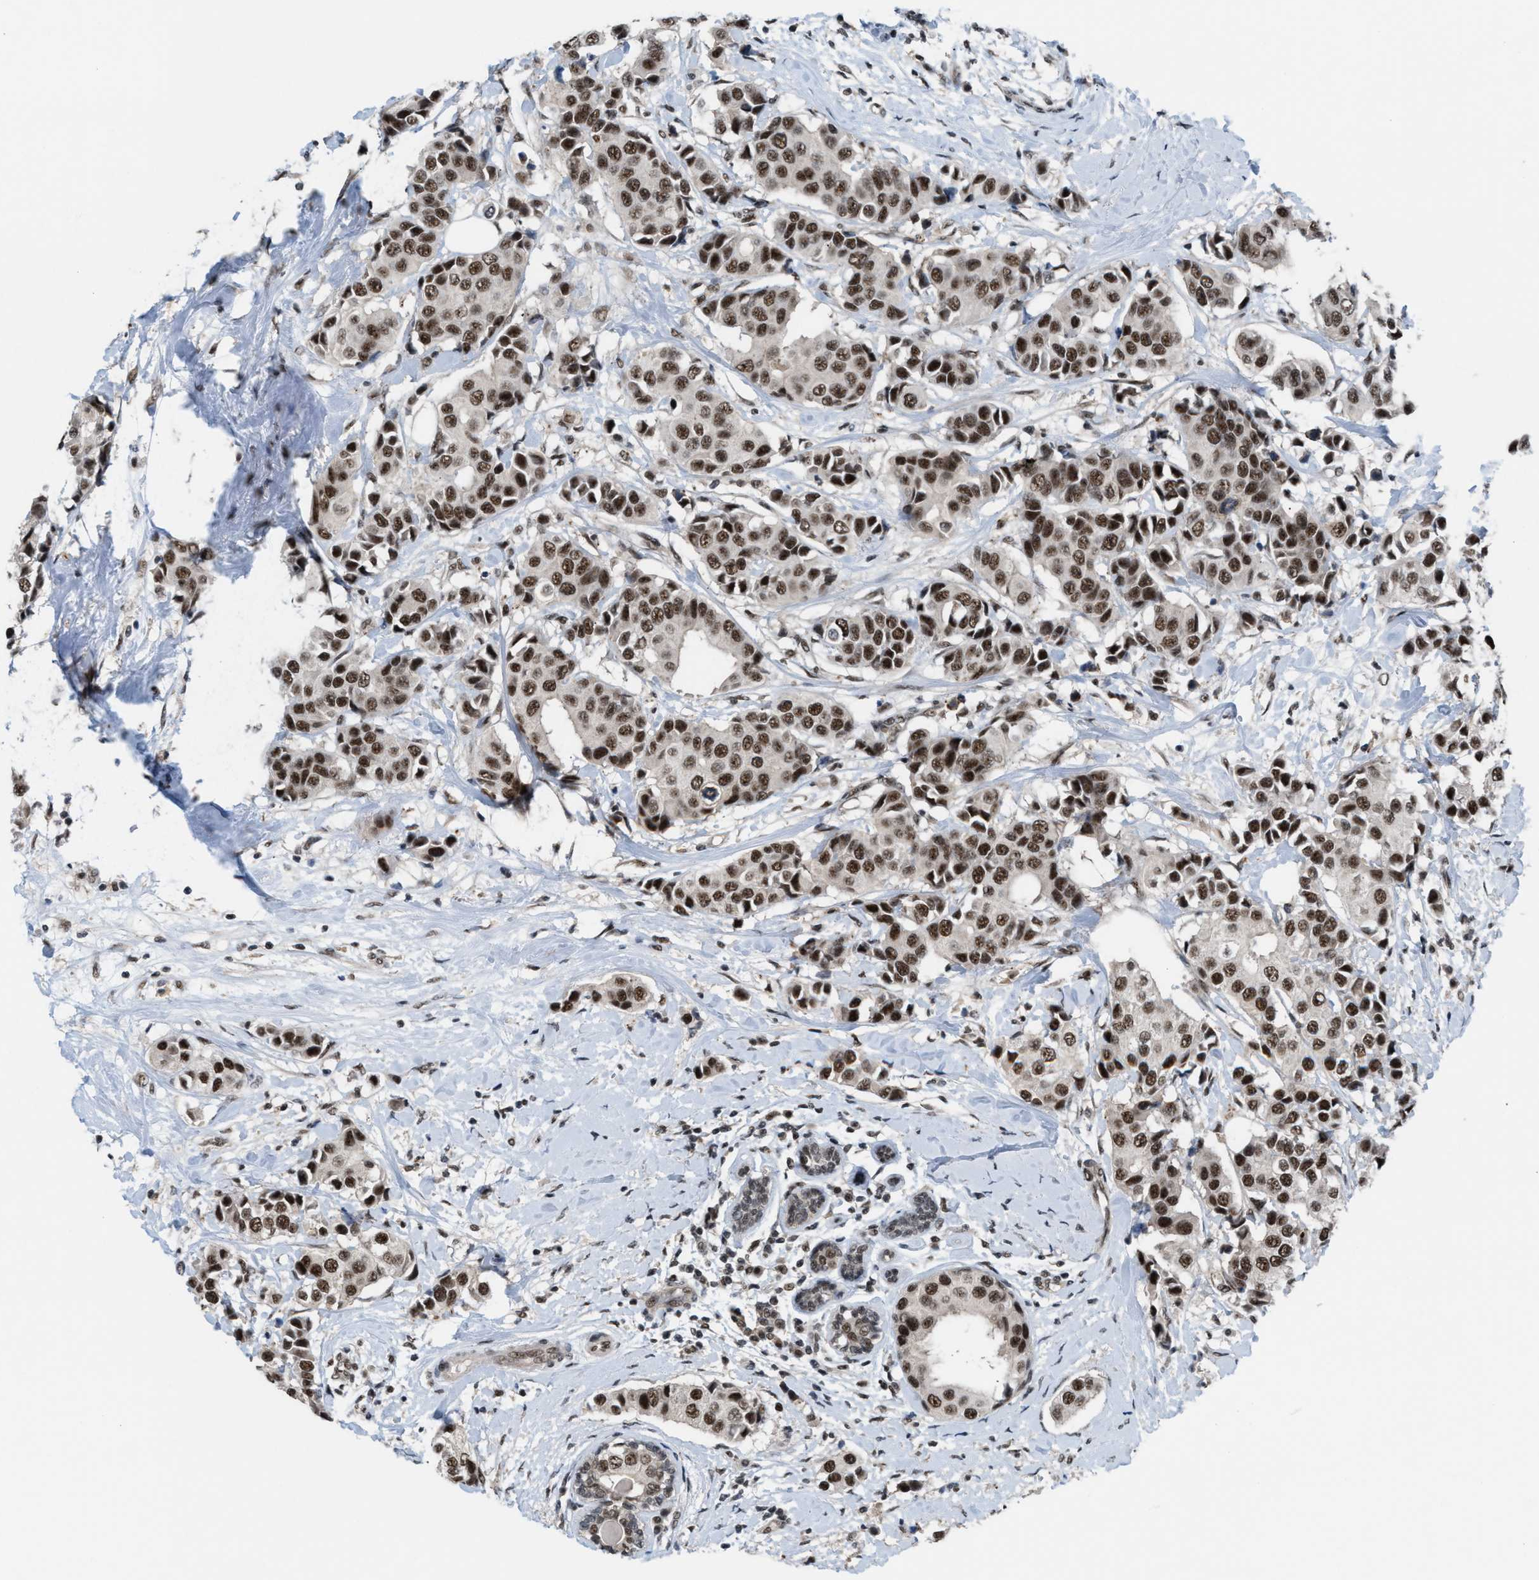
{"staining": {"intensity": "strong", "quantity": ">75%", "location": "nuclear"}, "tissue": "breast cancer", "cell_type": "Tumor cells", "image_type": "cancer", "snomed": [{"axis": "morphology", "description": "Normal tissue, NOS"}, {"axis": "morphology", "description": "Duct carcinoma"}, {"axis": "topography", "description": "Breast"}], "caption": "DAB immunohistochemical staining of breast cancer (invasive ductal carcinoma) shows strong nuclear protein staining in approximately >75% of tumor cells.", "gene": "PRPF4", "patient": {"sex": "female", "age": 39}}